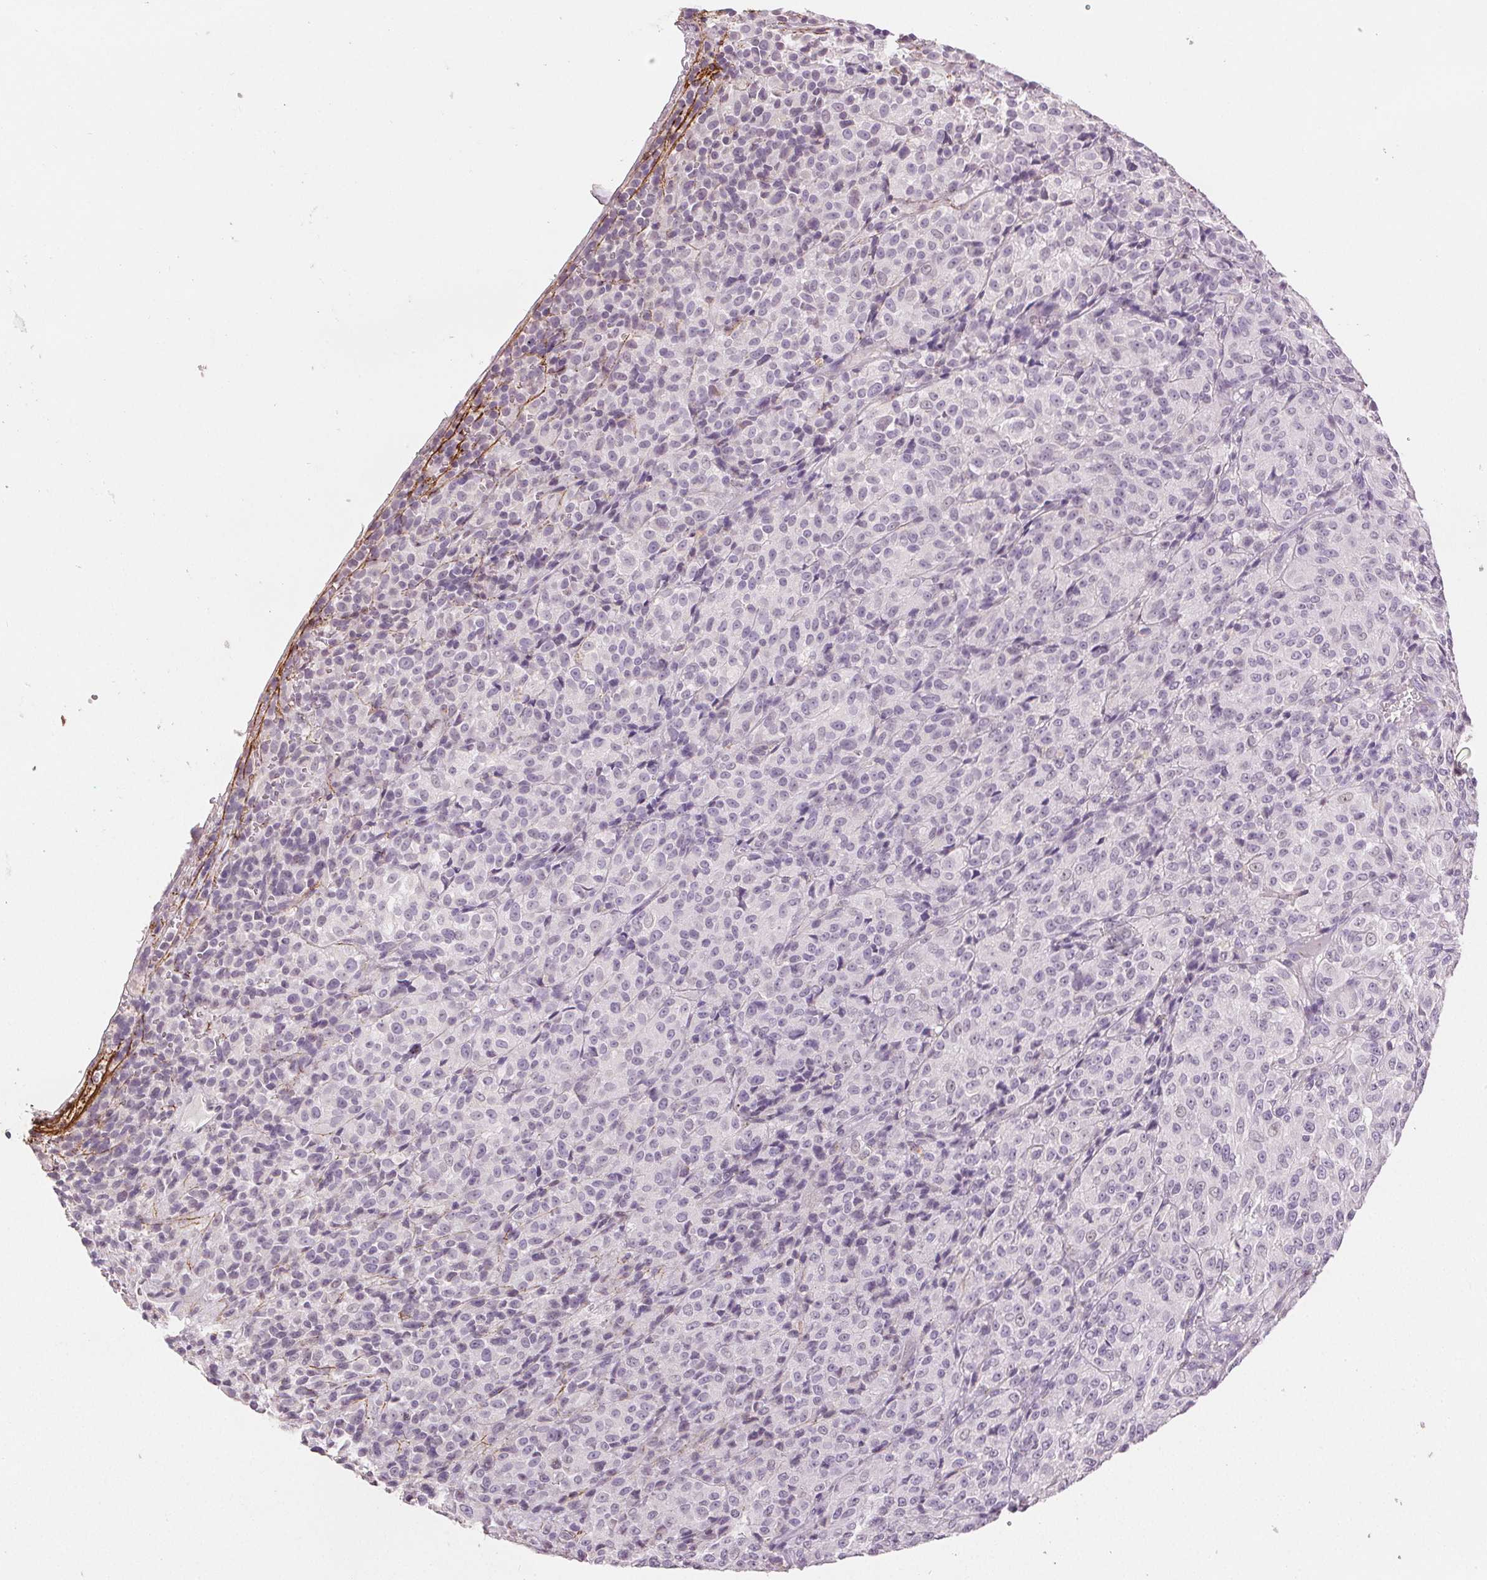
{"staining": {"intensity": "negative", "quantity": "none", "location": "none"}, "tissue": "melanoma", "cell_type": "Tumor cells", "image_type": "cancer", "snomed": [{"axis": "morphology", "description": "Malignant melanoma, Metastatic site"}, {"axis": "topography", "description": "Brain"}], "caption": "Immunohistochemistry photomicrograph of malignant melanoma (metastatic site) stained for a protein (brown), which shows no positivity in tumor cells.", "gene": "FBN1", "patient": {"sex": "female", "age": 56}}